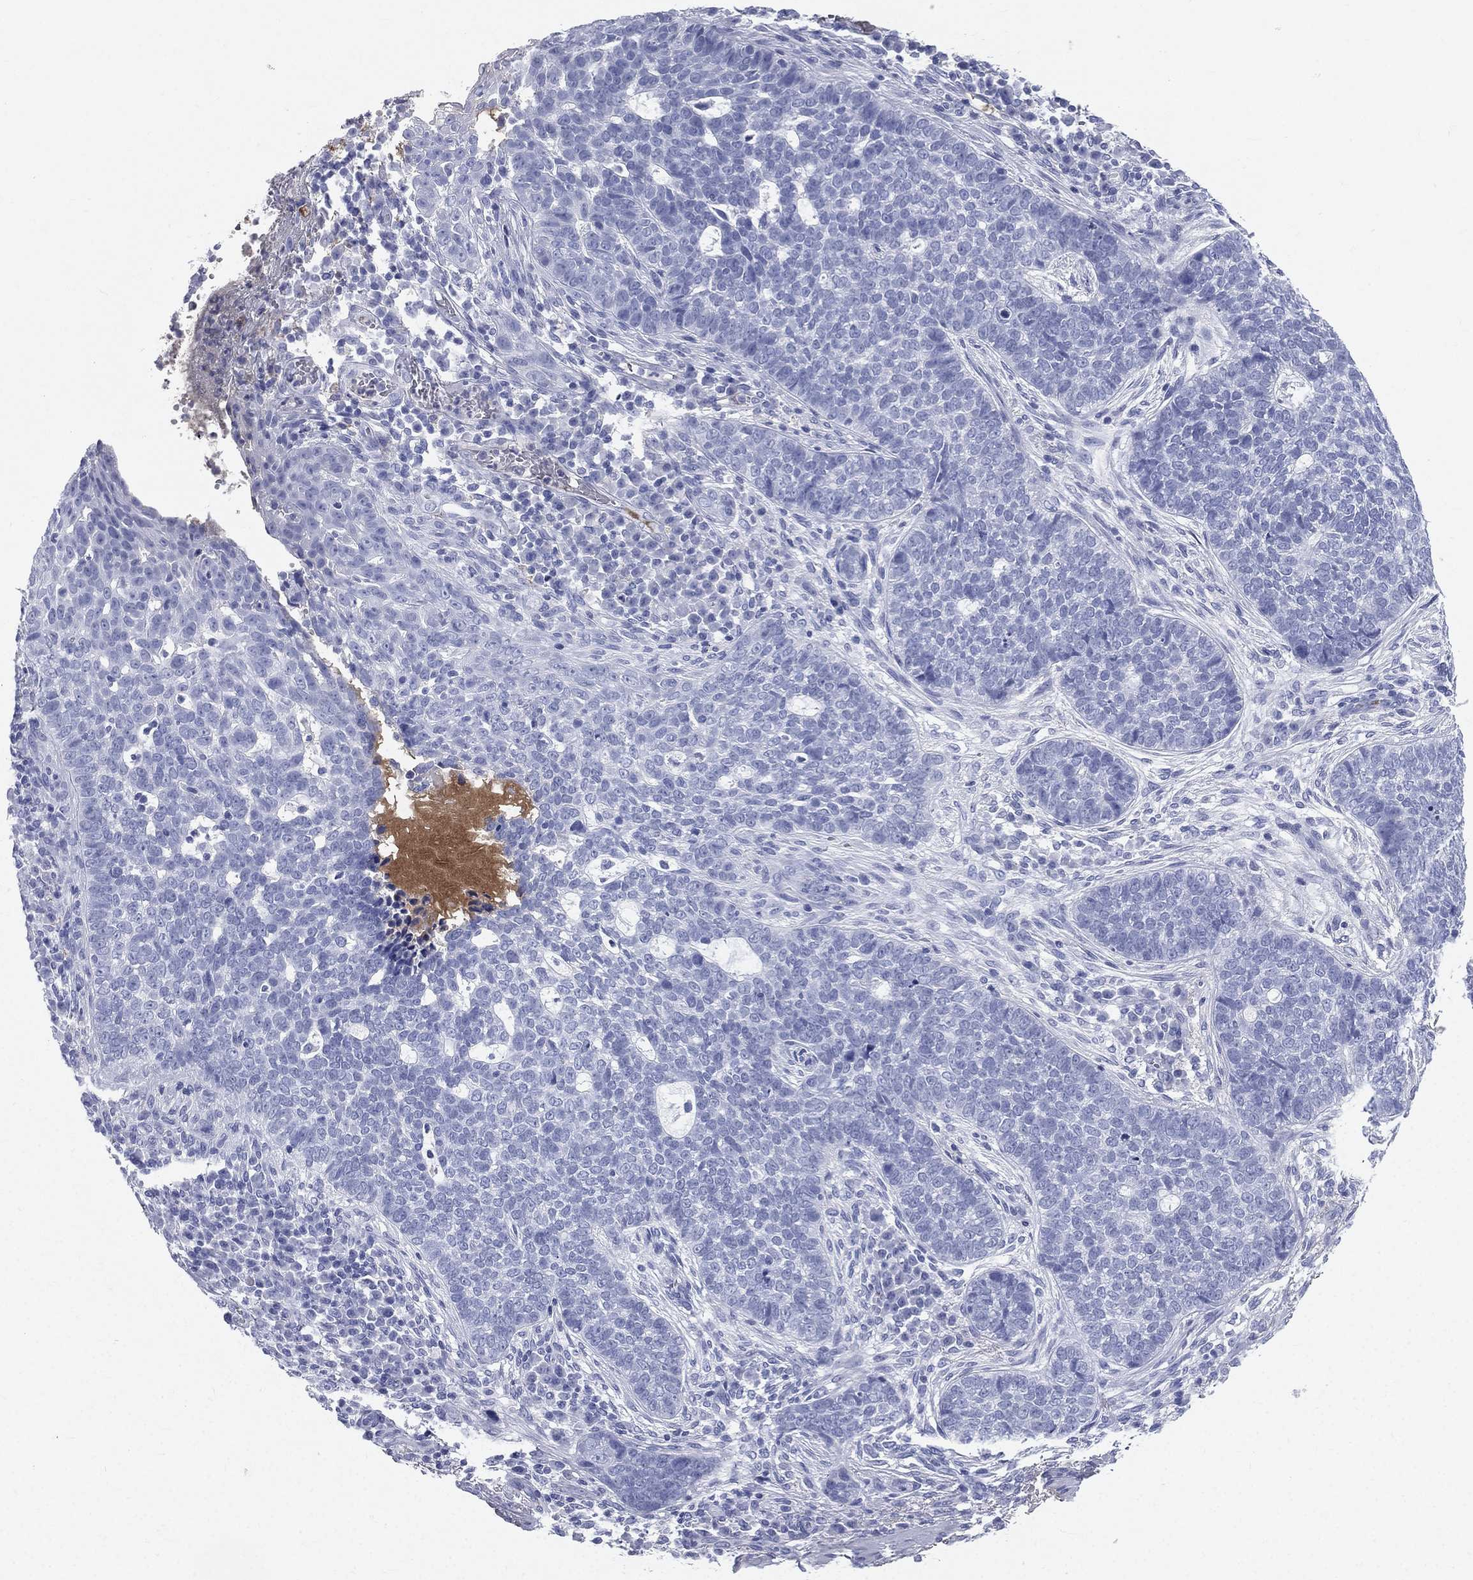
{"staining": {"intensity": "negative", "quantity": "none", "location": "none"}, "tissue": "skin cancer", "cell_type": "Tumor cells", "image_type": "cancer", "snomed": [{"axis": "morphology", "description": "Basal cell carcinoma"}, {"axis": "topography", "description": "Skin"}], "caption": "Human skin cancer stained for a protein using immunohistochemistry displays no positivity in tumor cells.", "gene": "HP", "patient": {"sex": "female", "age": 69}}